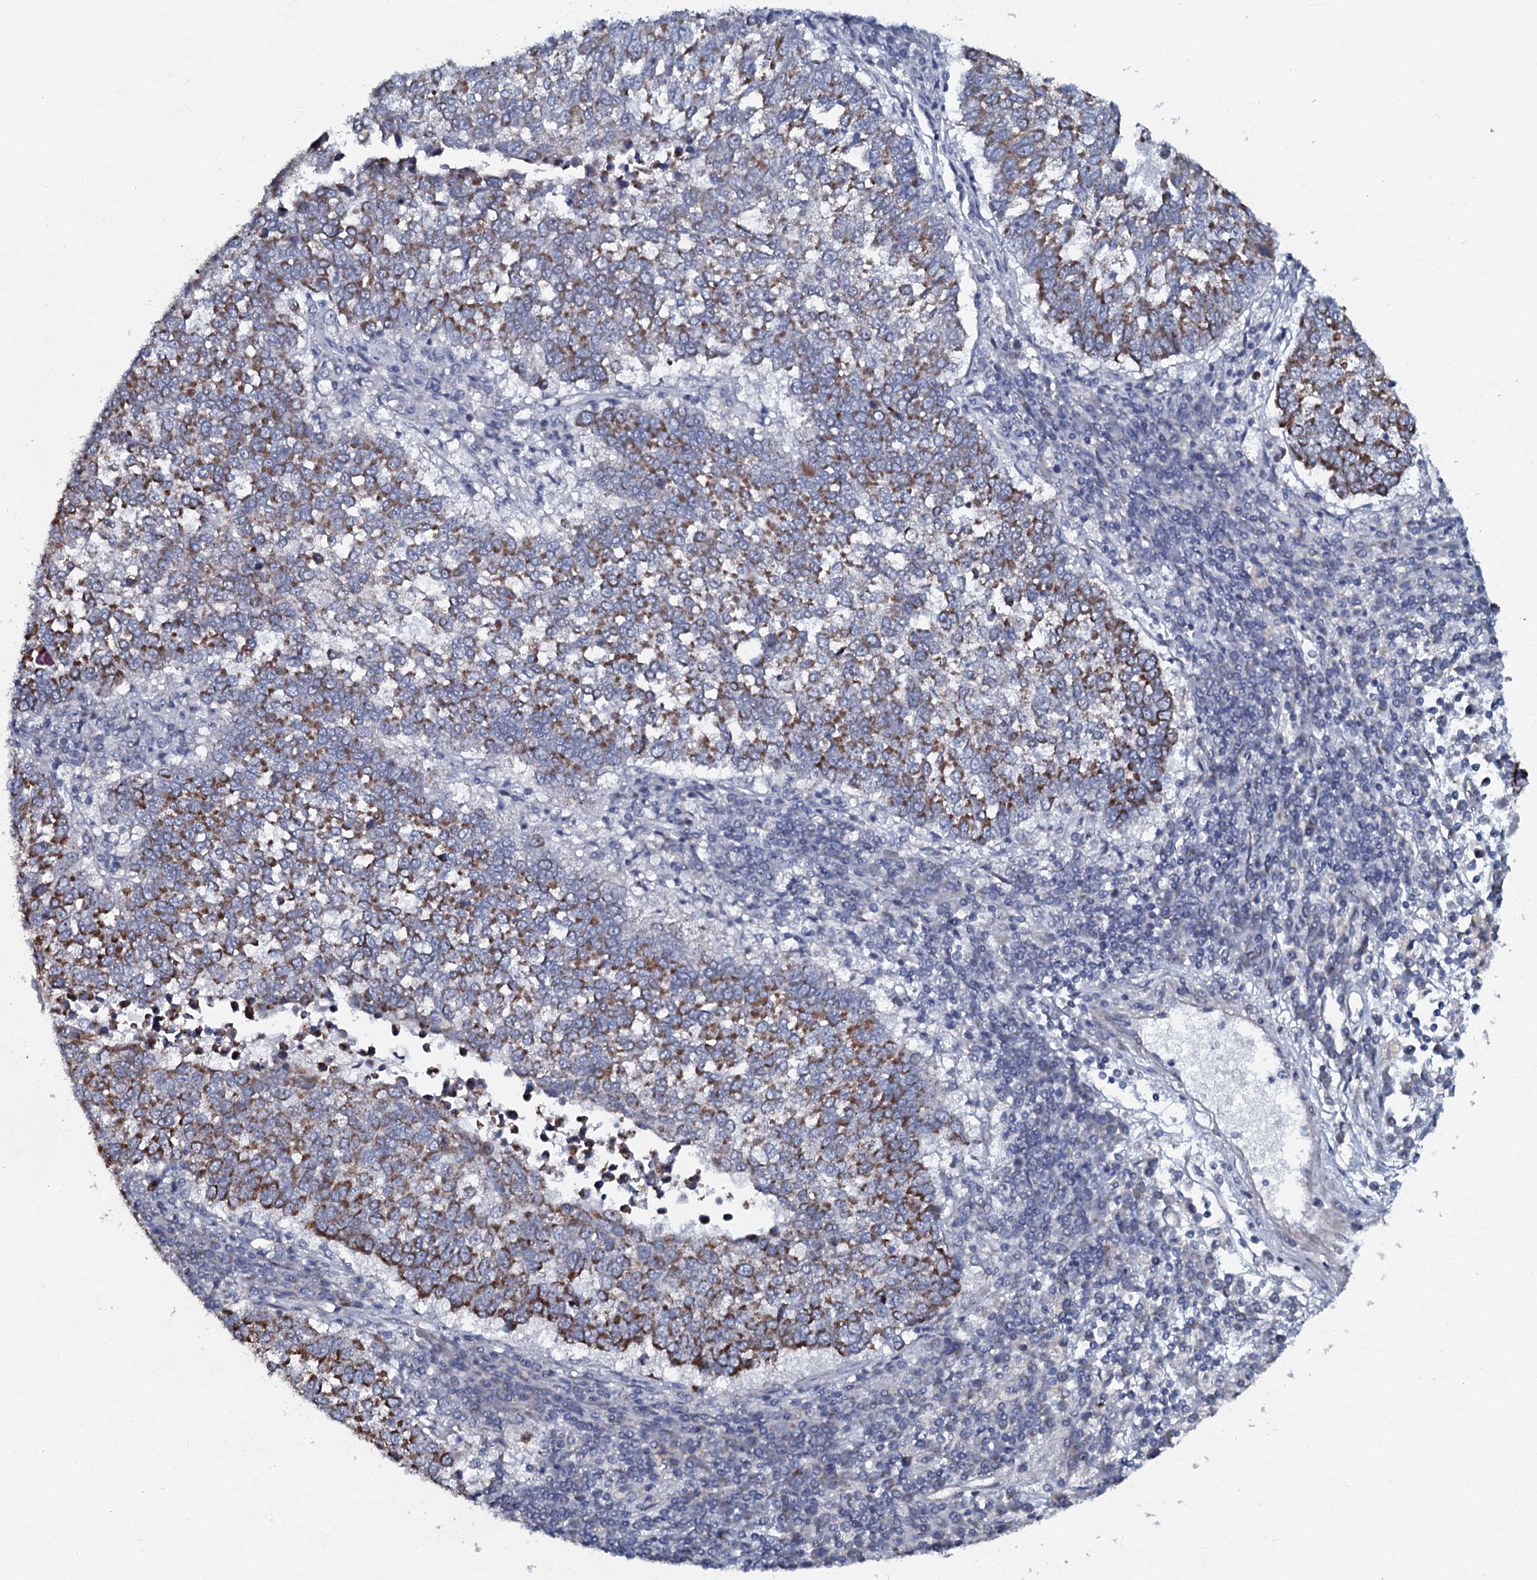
{"staining": {"intensity": "moderate", "quantity": "25%-75%", "location": "cytoplasmic/membranous"}, "tissue": "lung cancer", "cell_type": "Tumor cells", "image_type": "cancer", "snomed": [{"axis": "morphology", "description": "Squamous cell carcinoma, NOS"}, {"axis": "topography", "description": "Lung"}], "caption": "Protein staining by immunohistochemistry demonstrates moderate cytoplasmic/membranous staining in approximately 25%-75% of tumor cells in squamous cell carcinoma (lung).", "gene": "KCTD4", "patient": {"sex": "male", "age": 73}}